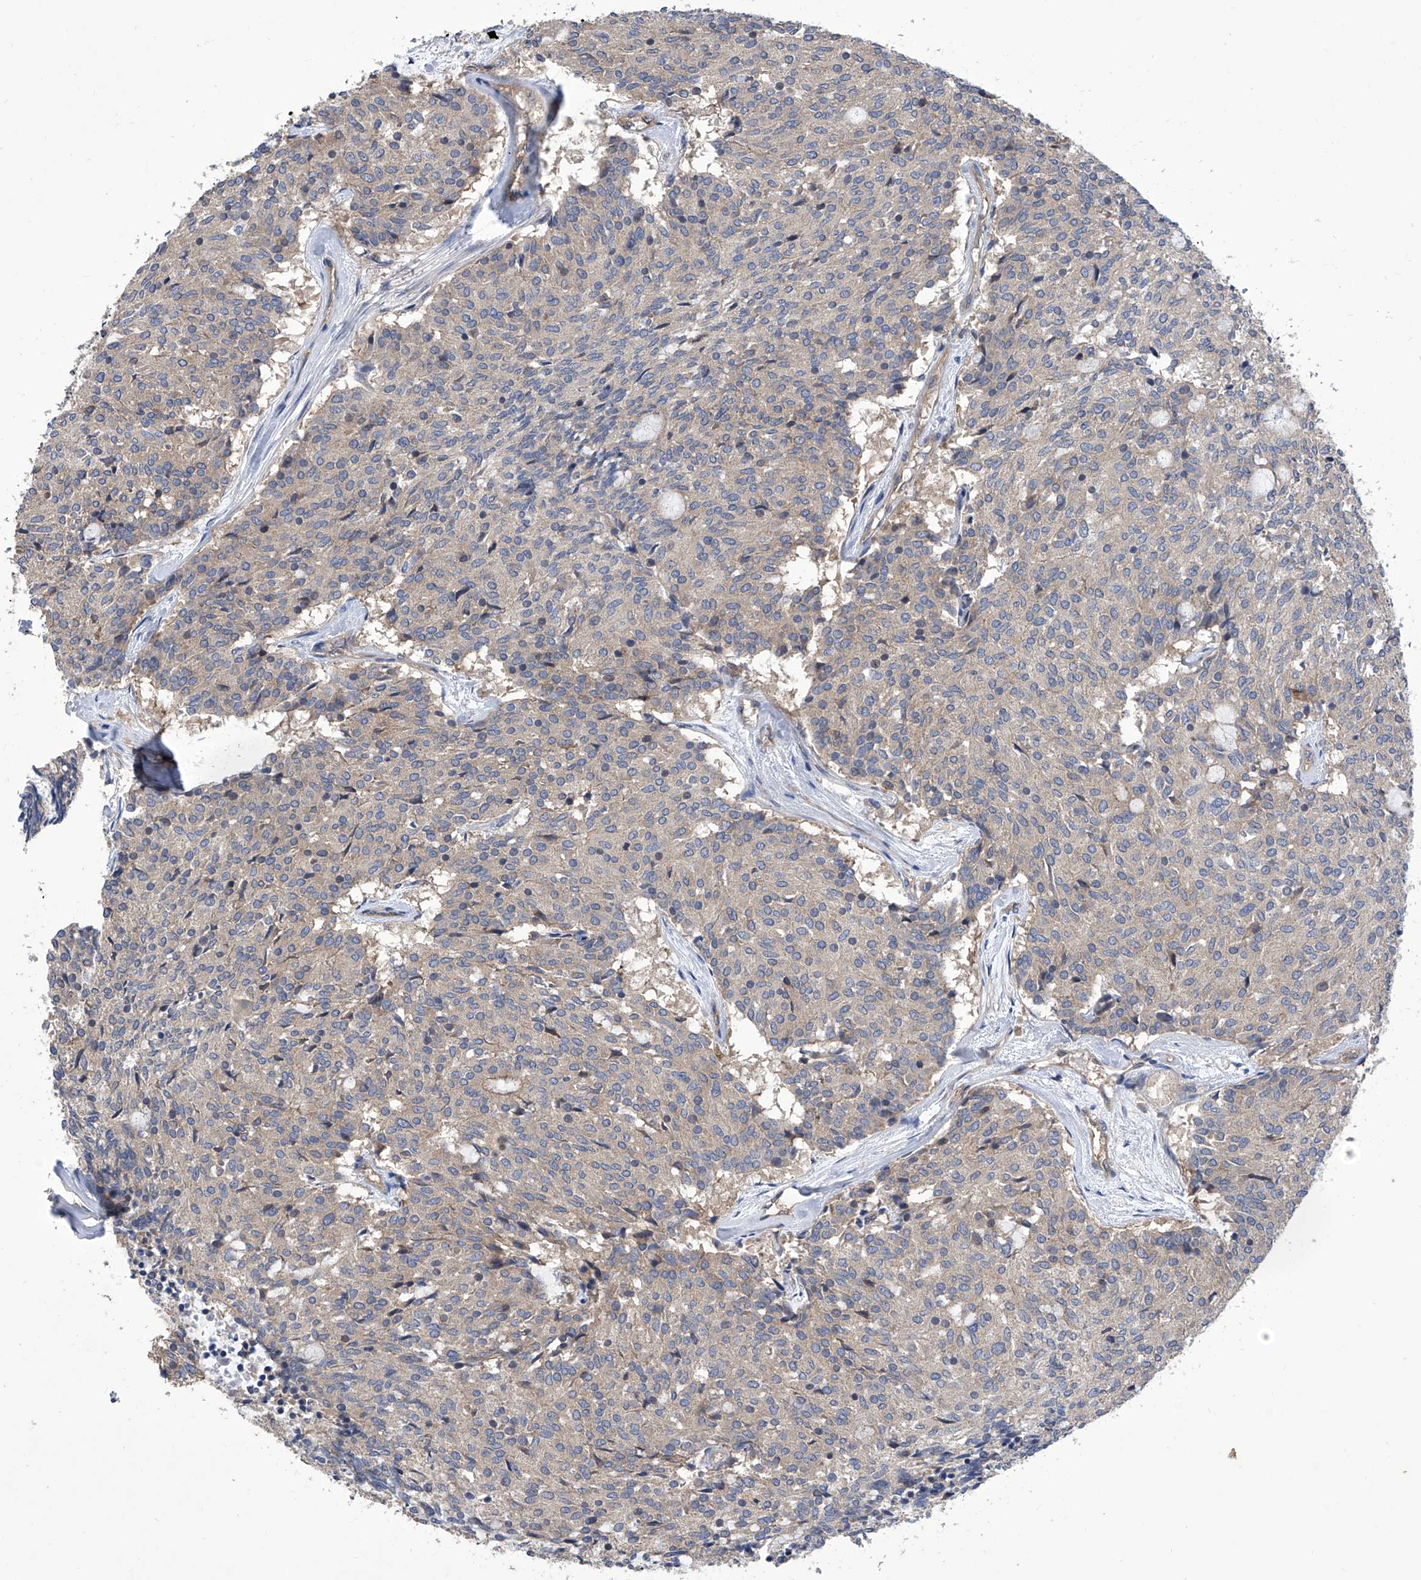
{"staining": {"intensity": "weak", "quantity": "<25%", "location": "cytoplasmic/membranous"}, "tissue": "carcinoid", "cell_type": "Tumor cells", "image_type": "cancer", "snomed": [{"axis": "morphology", "description": "Carcinoid, malignant, NOS"}, {"axis": "topography", "description": "Pancreas"}], "caption": "This is a photomicrograph of immunohistochemistry staining of malignant carcinoid, which shows no staining in tumor cells.", "gene": "TJAP1", "patient": {"sex": "female", "age": 54}}